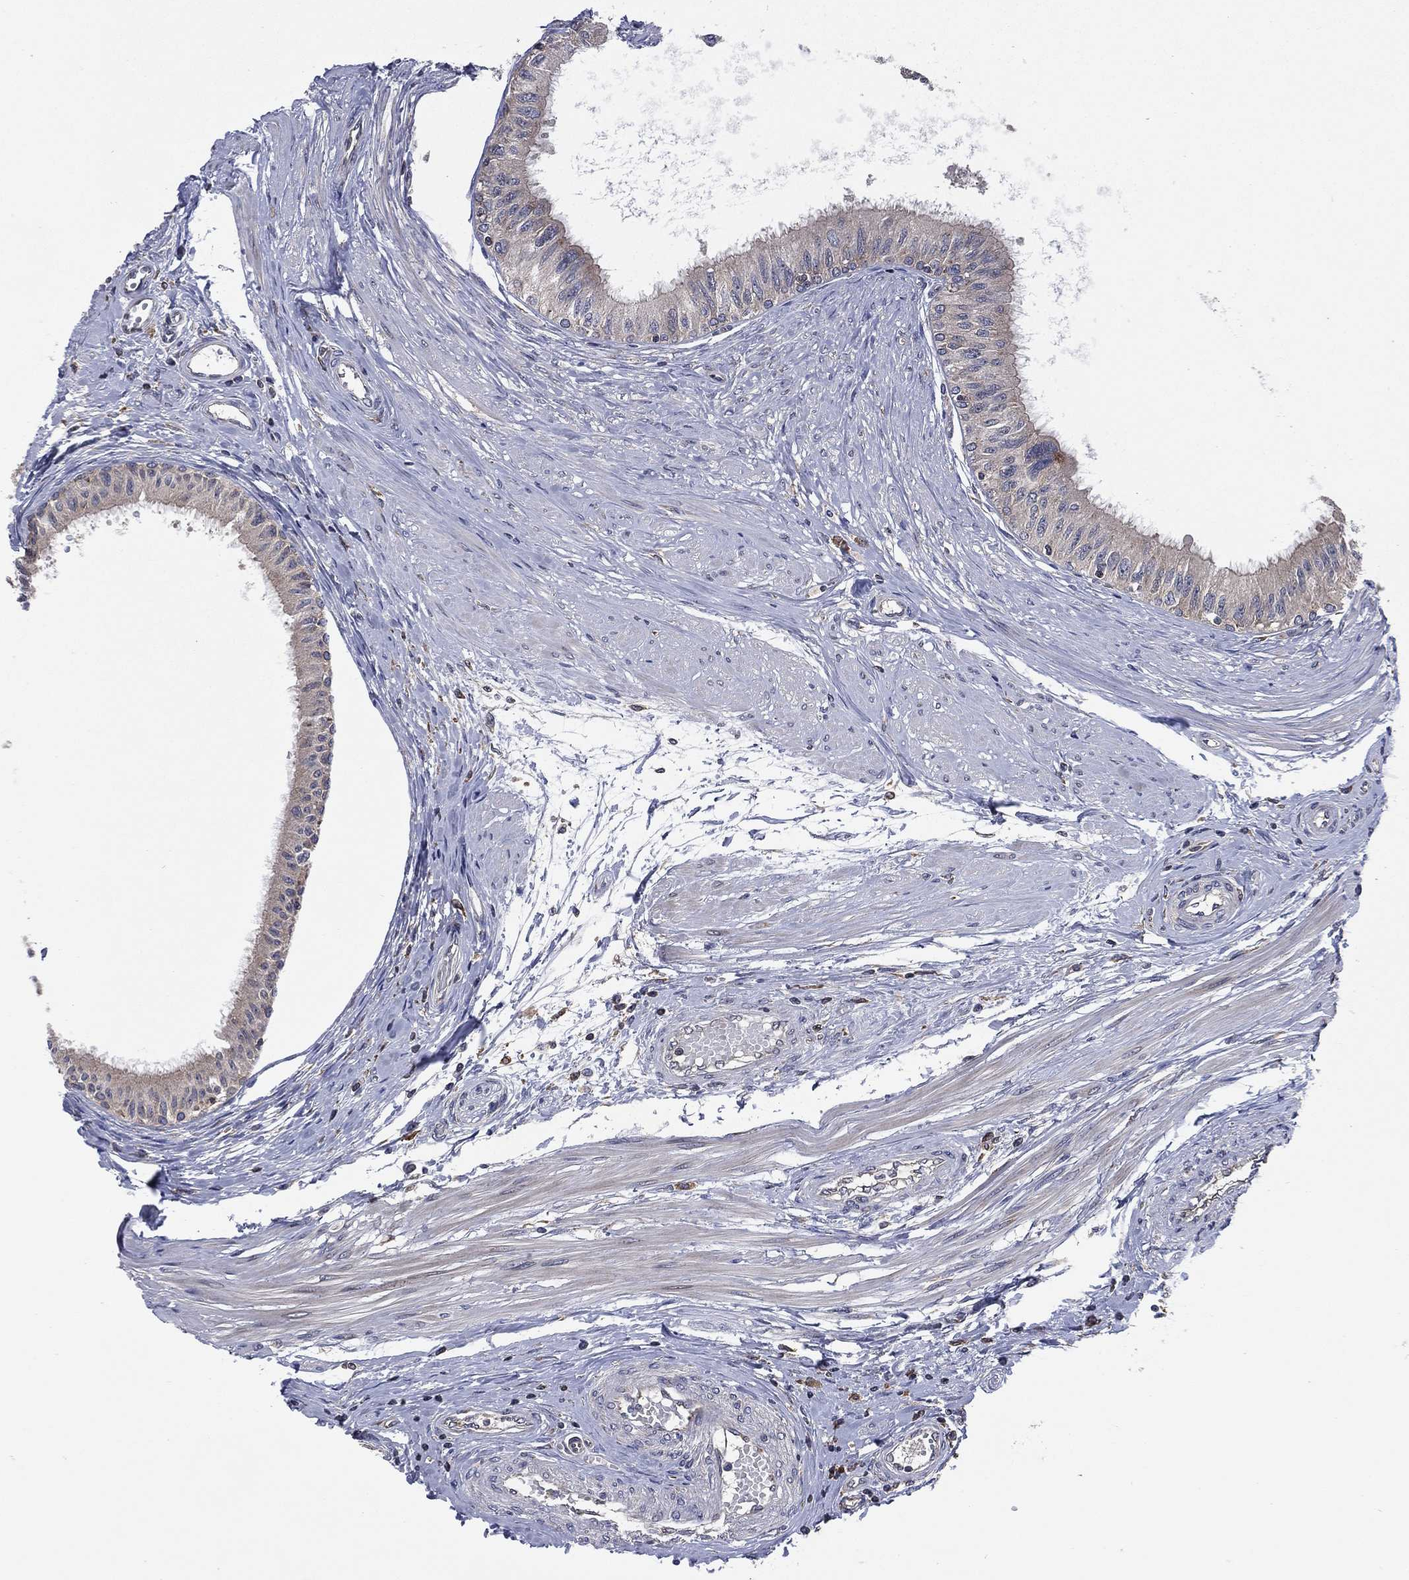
{"staining": {"intensity": "weak", "quantity": "25%-75%", "location": "cytoplasmic/membranous"}, "tissue": "epididymis", "cell_type": "Glandular cells", "image_type": "normal", "snomed": [{"axis": "morphology", "description": "Normal tissue, NOS"}, {"axis": "morphology", "description": "Seminoma, NOS"}, {"axis": "topography", "description": "Testis"}, {"axis": "topography", "description": "Epididymis"}], "caption": "Brown immunohistochemical staining in normal human epididymis reveals weak cytoplasmic/membranous positivity in about 25%-75% of glandular cells. (DAB (3,3'-diaminobenzidine) = brown stain, brightfield microscopy at high magnification).", "gene": "C2orf76", "patient": {"sex": "male", "age": 61}}